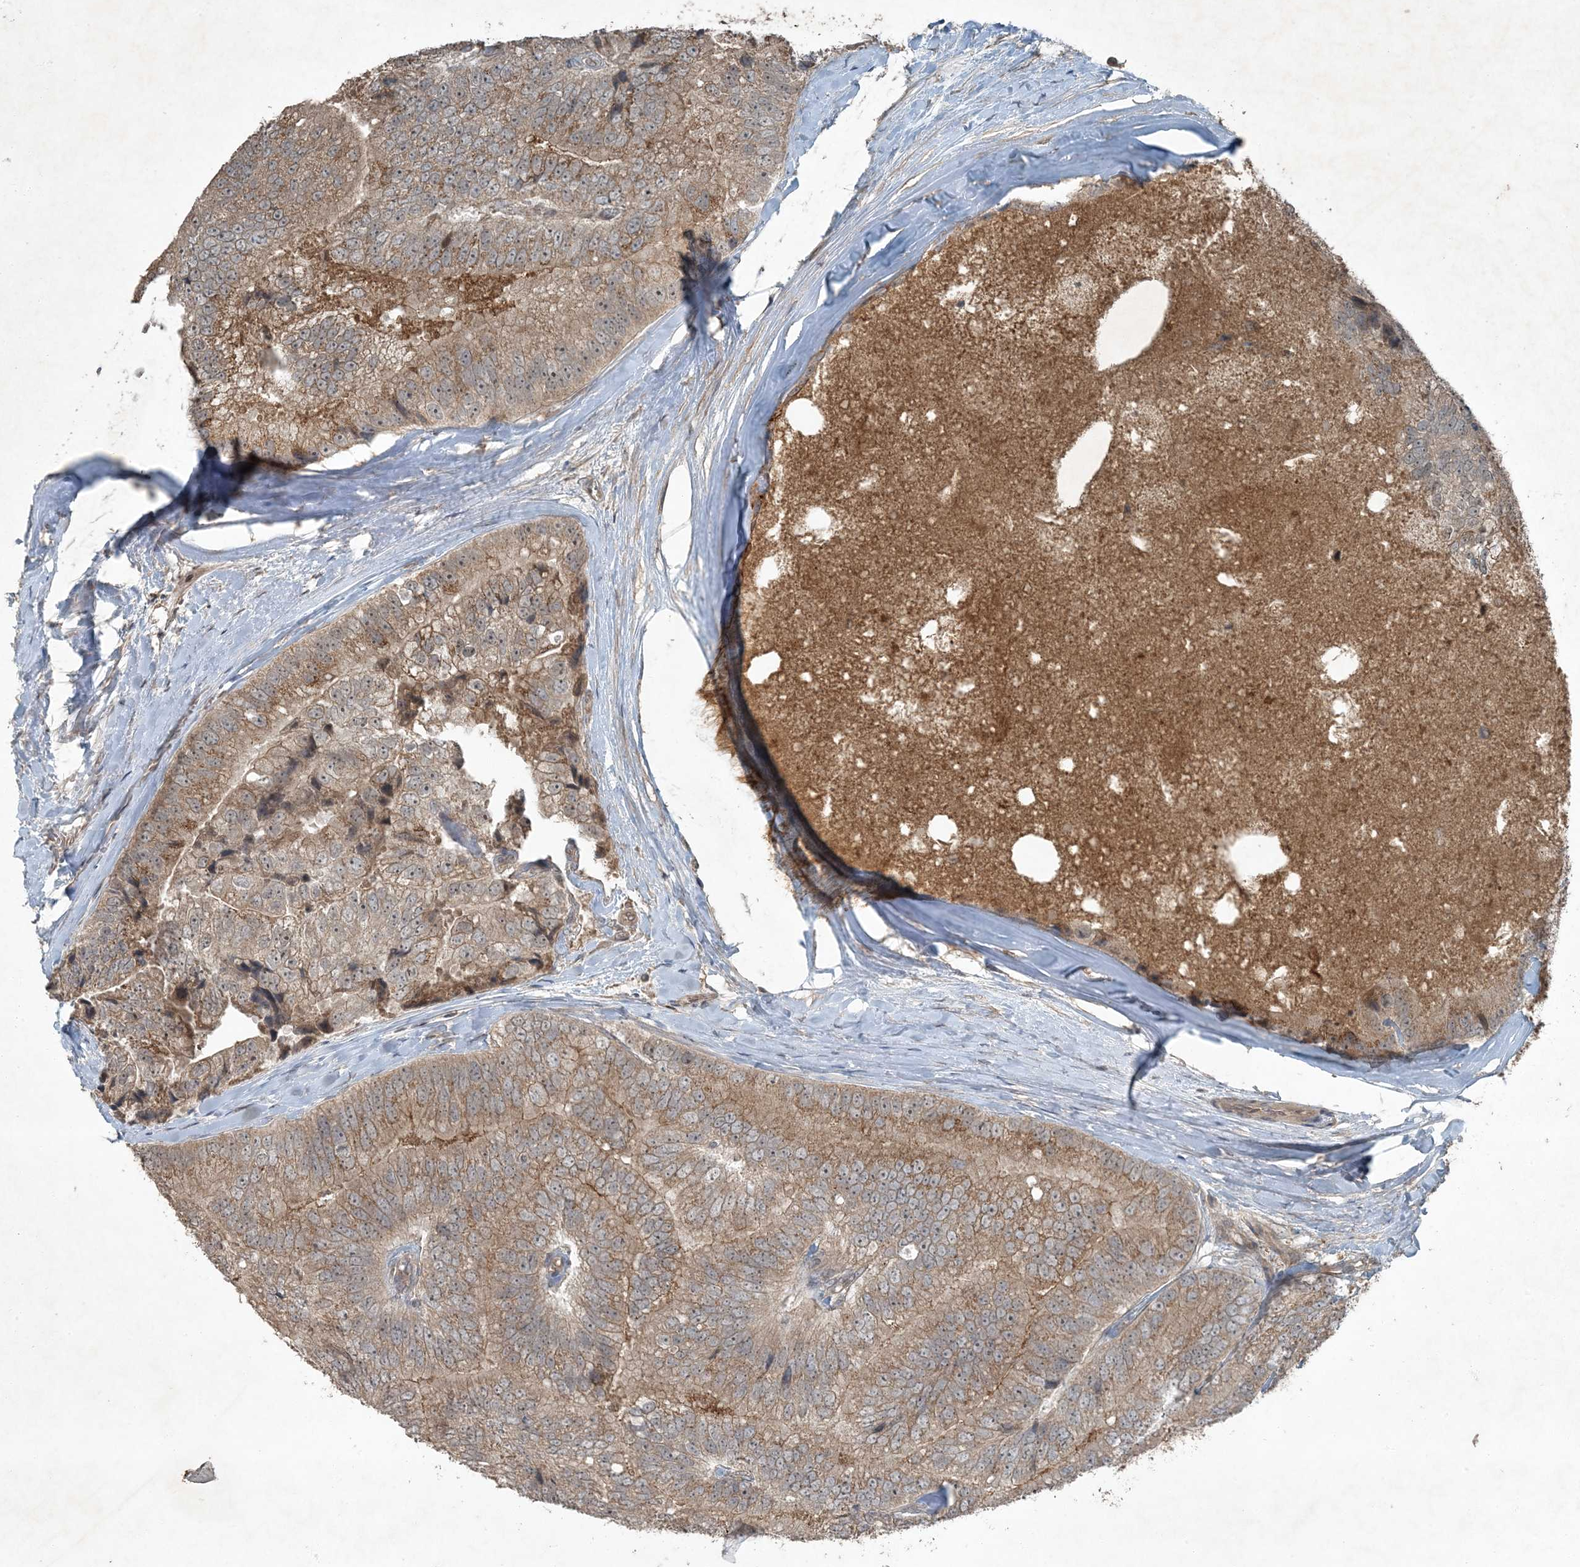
{"staining": {"intensity": "moderate", "quantity": ">75%", "location": "cytoplasmic/membranous"}, "tissue": "prostate cancer", "cell_type": "Tumor cells", "image_type": "cancer", "snomed": [{"axis": "morphology", "description": "Adenocarcinoma, High grade"}, {"axis": "topography", "description": "Prostate"}], "caption": "The immunohistochemical stain highlights moderate cytoplasmic/membranous staining in tumor cells of prostate cancer (adenocarcinoma (high-grade)) tissue. Nuclei are stained in blue.", "gene": "MDN1", "patient": {"sex": "male", "age": 70}}